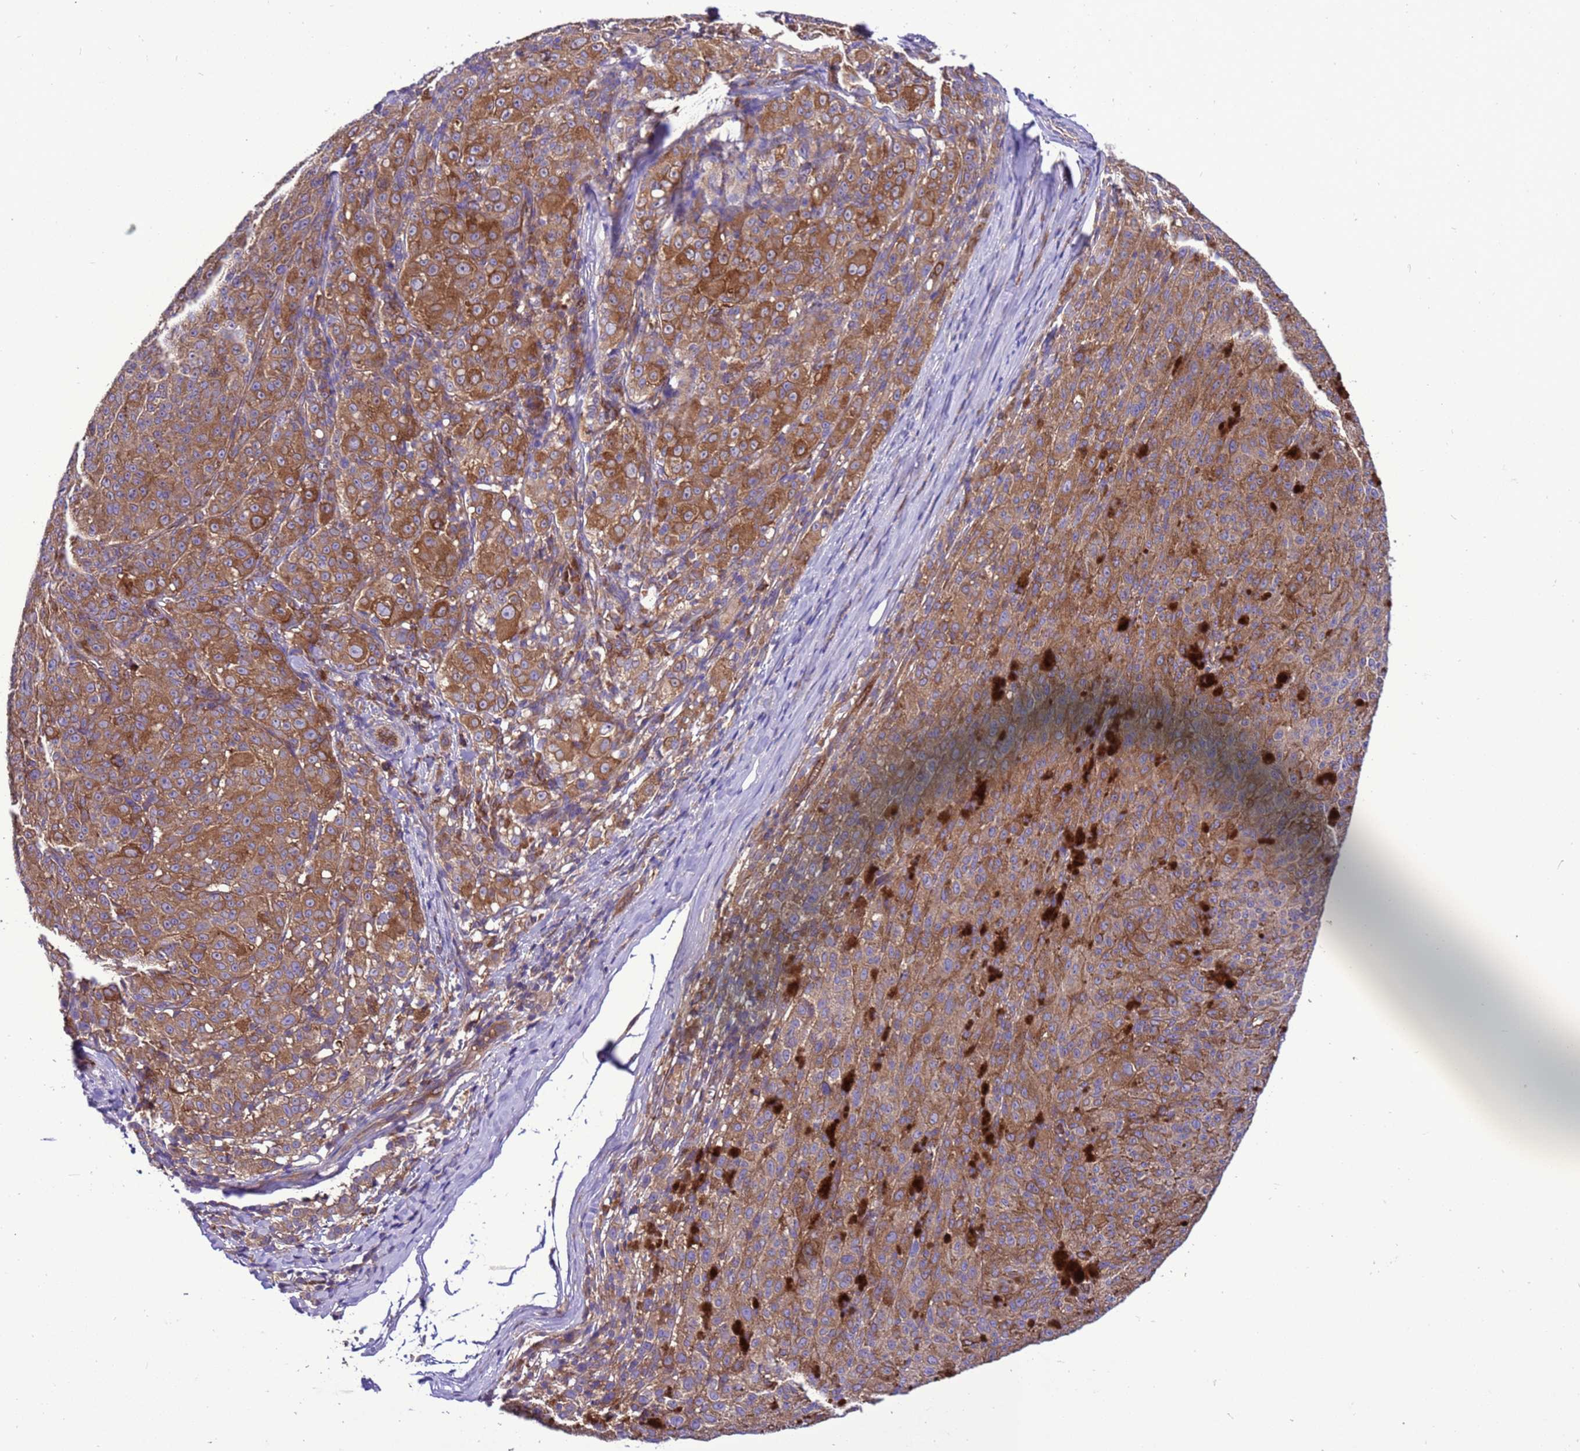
{"staining": {"intensity": "moderate", "quantity": ">75%", "location": "cytoplasmic/membranous"}, "tissue": "melanoma", "cell_type": "Tumor cells", "image_type": "cancer", "snomed": [{"axis": "morphology", "description": "Malignant melanoma, NOS"}, {"axis": "topography", "description": "Skin"}], "caption": "Moderate cytoplasmic/membranous staining is appreciated in approximately >75% of tumor cells in malignant melanoma. The staining was performed using DAB (3,3'-diaminobenzidine), with brown indicating positive protein expression. Nuclei are stained blue with hematoxylin.", "gene": "RABEP2", "patient": {"sex": "female", "age": 52}}